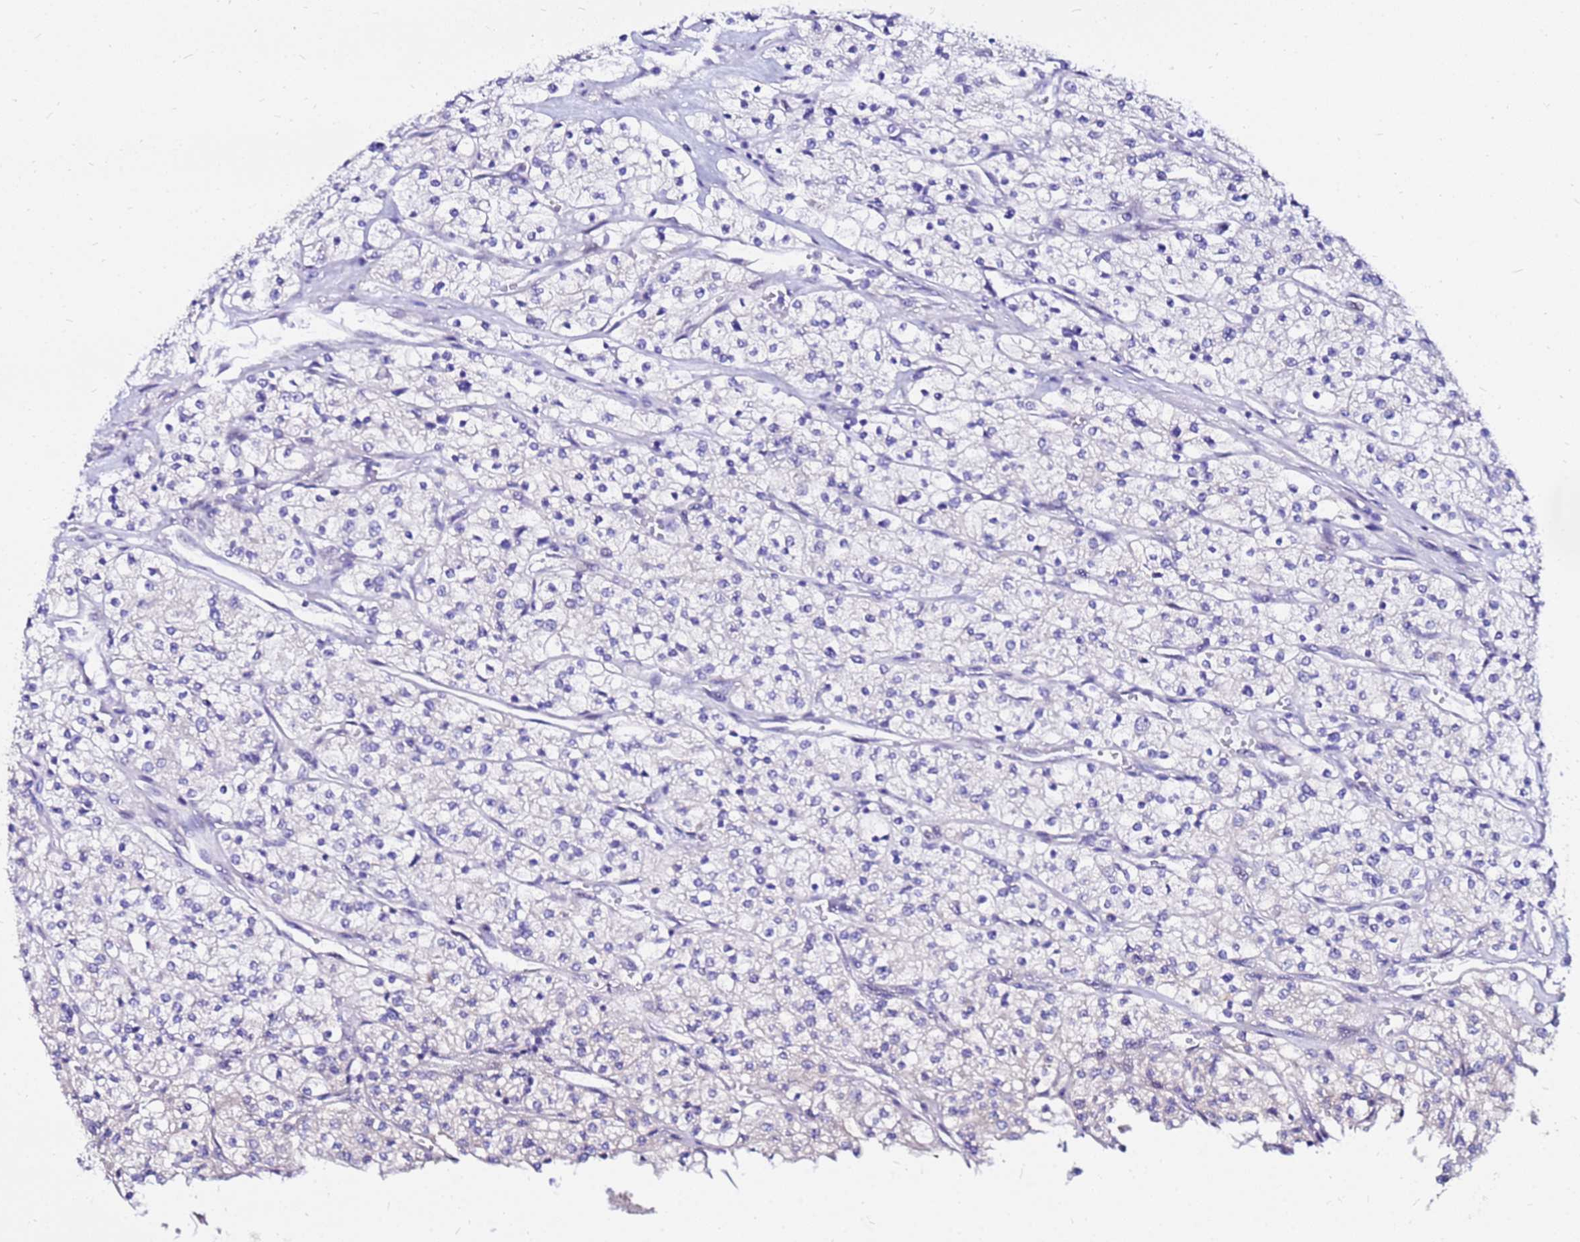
{"staining": {"intensity": "negative", "quantity": "none", "location": "none"}, "tissue": "renal cancer", "cell_type": "Tumor cells", "image_type": "cancer", "snomed": [{"axis": "morphology", "description": "Adenocarcinoma, NOS"}, {"axis": "topography", "description": "Kidney"}], "caption": "Tumor cells are negative for protein expression in human adenocarcinoma (renal). The staining was performed using DAB to visualize the protein expression in brown, while the nuclei were stained in blue with hematoxylin (Magnification: 20x).", "gene": "ARHGEF5", "patient": {"sex": "male", "age": 80}}